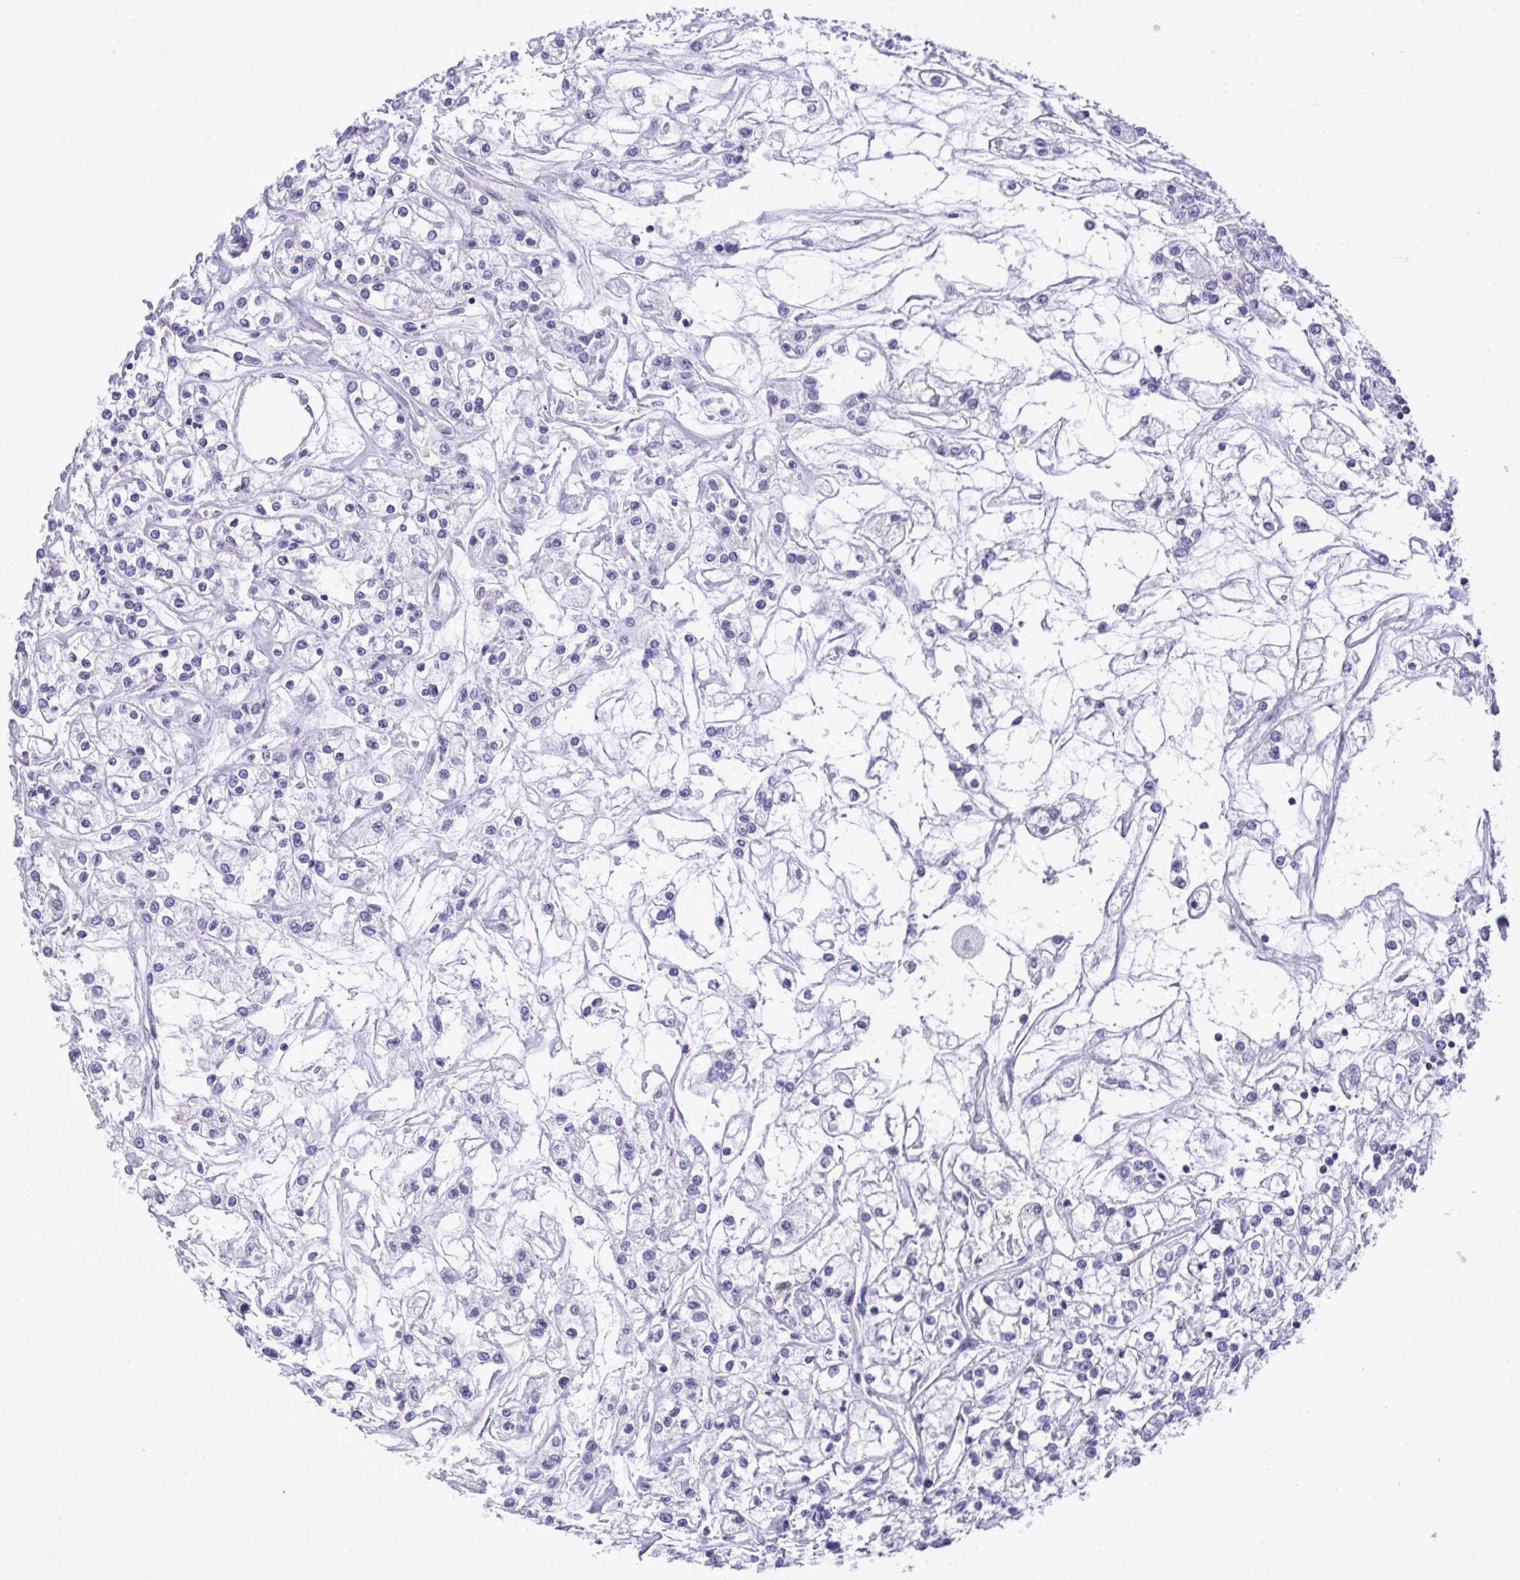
{"staining": {"intensity": "negative", "quantity": "none", "location": "none"}, "tissue": "renal cancer", "cell_type": "Tumor cells", "image_type": "cancer", "snomed": [{"axis": "morphology", "description": "Adenocarcinoma, NOS"}, {"axis": "topography", "description": "Kidney"}], "caption": "This is an immunohistochemistry (IHC) photomicrograph of human renal adenocarcinoma. There is no positivity in tumor cells.", "gene": "ARHGAP42", "patient": {"sex": "female", "age": 59}}